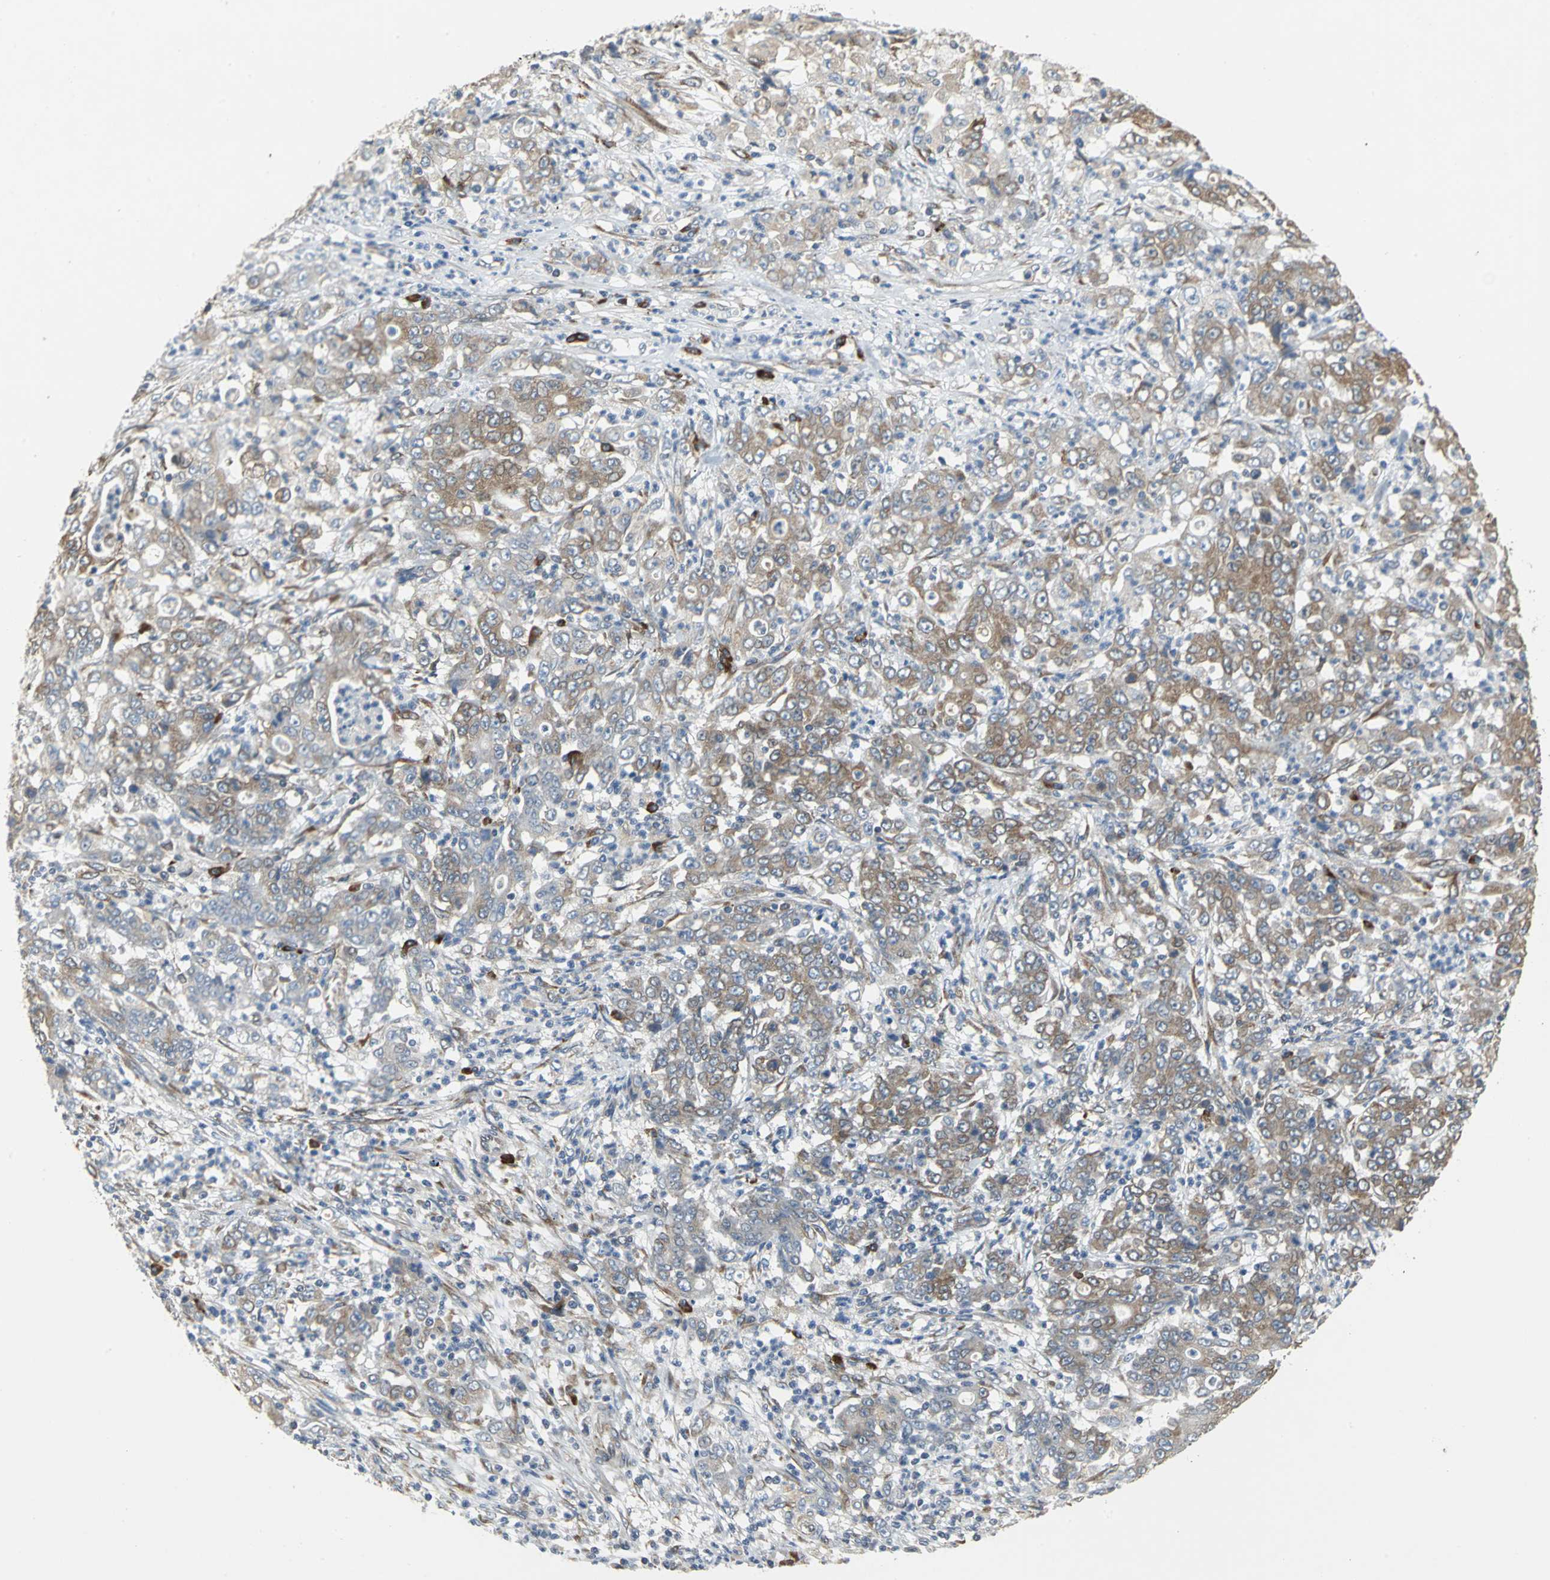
{"staining": {"intensity": "moderate", "quantity": ">75%", "location": "cytoplasmic/membranous"}, "tissue": "stomach cancer", "cell_type": "Tumor cells", "image_type": "cancer", "snomed": [{"axis": "morphology", "description": "Adenocarcinoma, NOS"}, {"axis": "topography", "description": "Stomach, lower"}], "caption": "Immunohistochemical staining of human stomach cancer (adenocarcinoma) reveals moderate cytoplasmic/membranous protein expression in approximately >75% of tumor cells.", "gene": "SYVN1", "patient": {"sex": "female", "age": 71}}